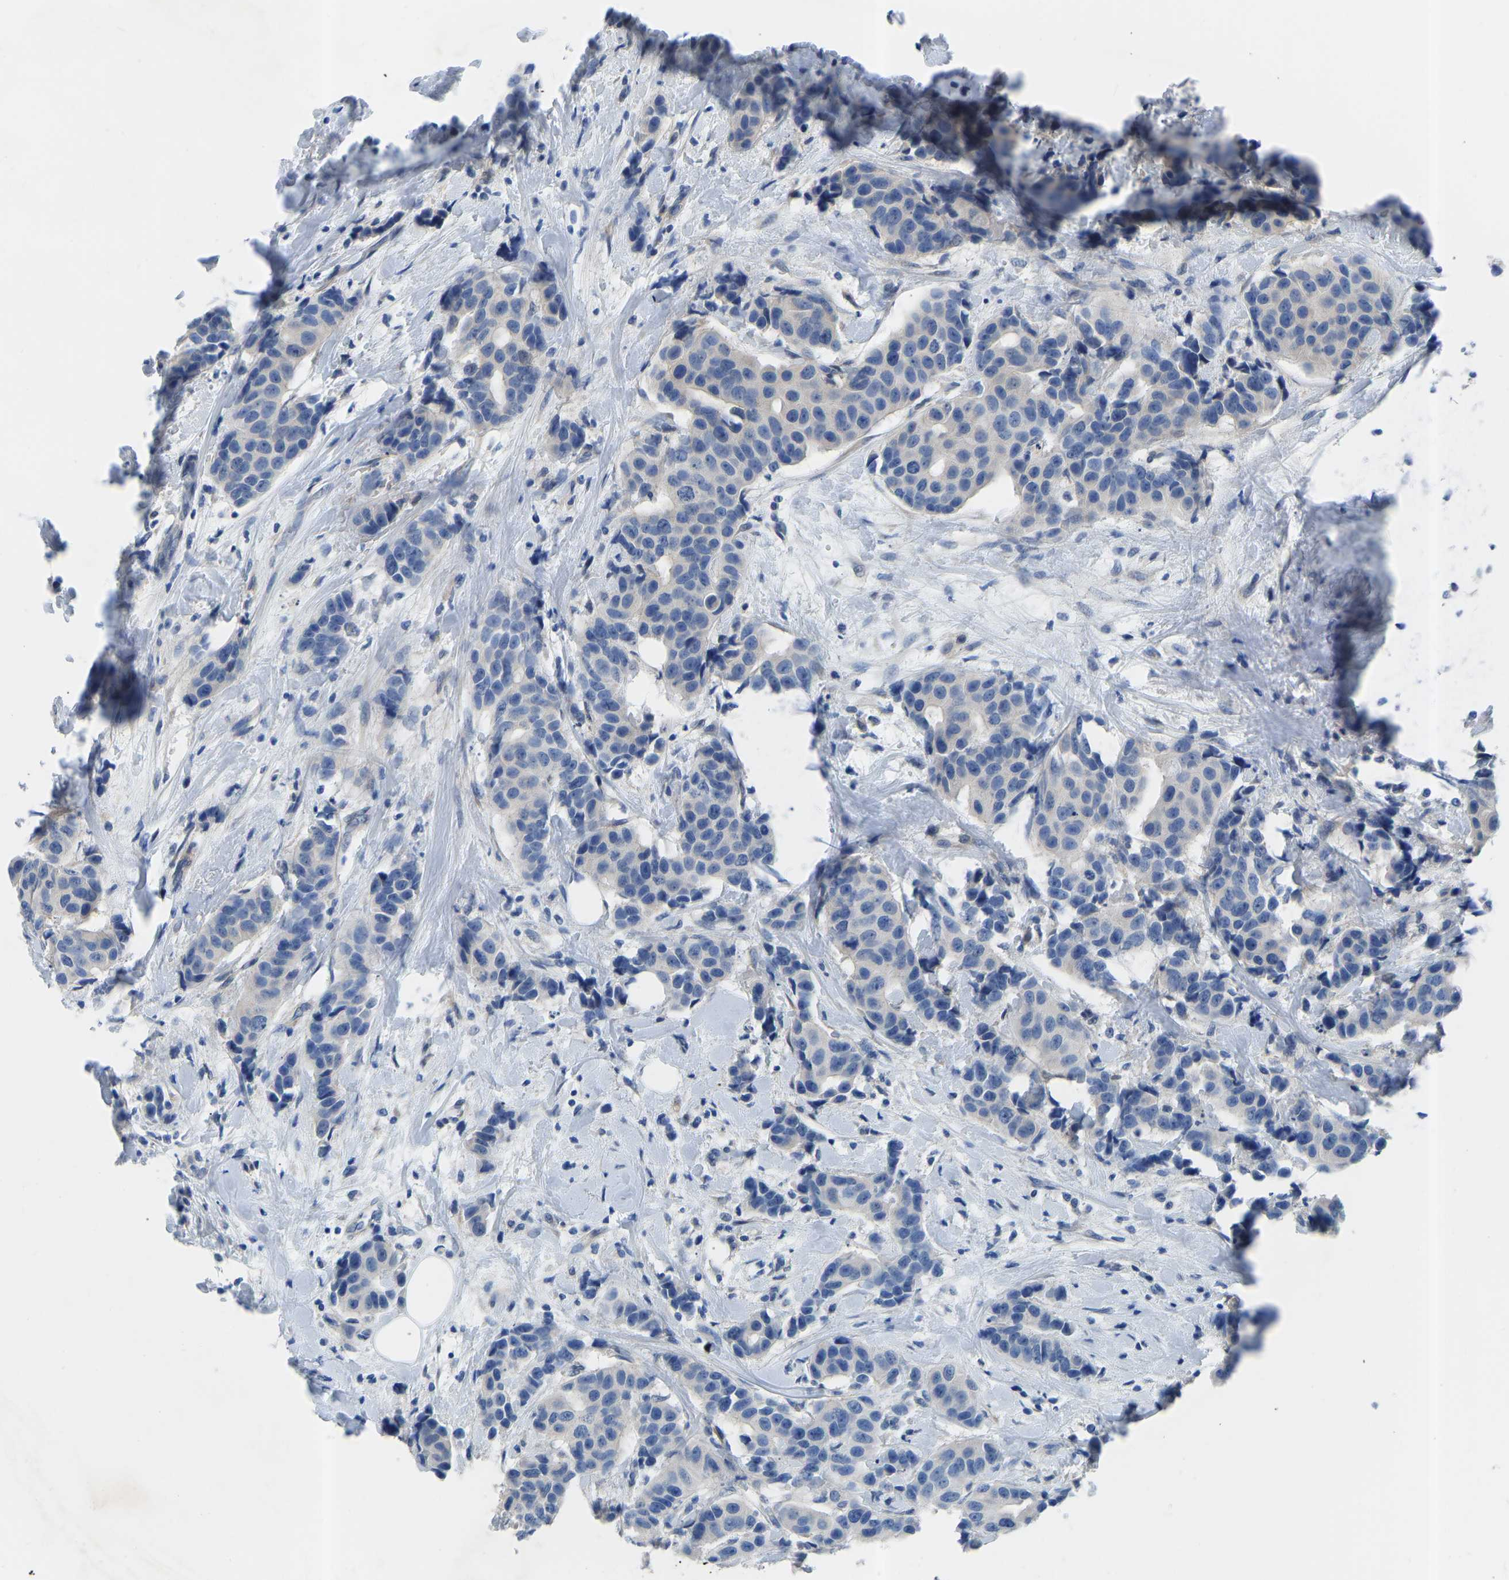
{"staining": {"intensity": "negative", "quantity": "none", "location": "none"}, "tissue": "breast cancer", "cell_type": "Tumor cells", "image_type": "cancer", "snomed": [{"axis": "morphology", "description": "Normal tissue, NOS"}, {"axis": "morphology", "description": "Duct carcinoma"}, {"axis": "topography", "description": "Breast"}], "caption": "The IHC histopathology image has no significant expression in tumor cells of breast intraductal carcinoma tissue.", "gene": "RBP1", "patient": {"sex": "female", "age": 39}}